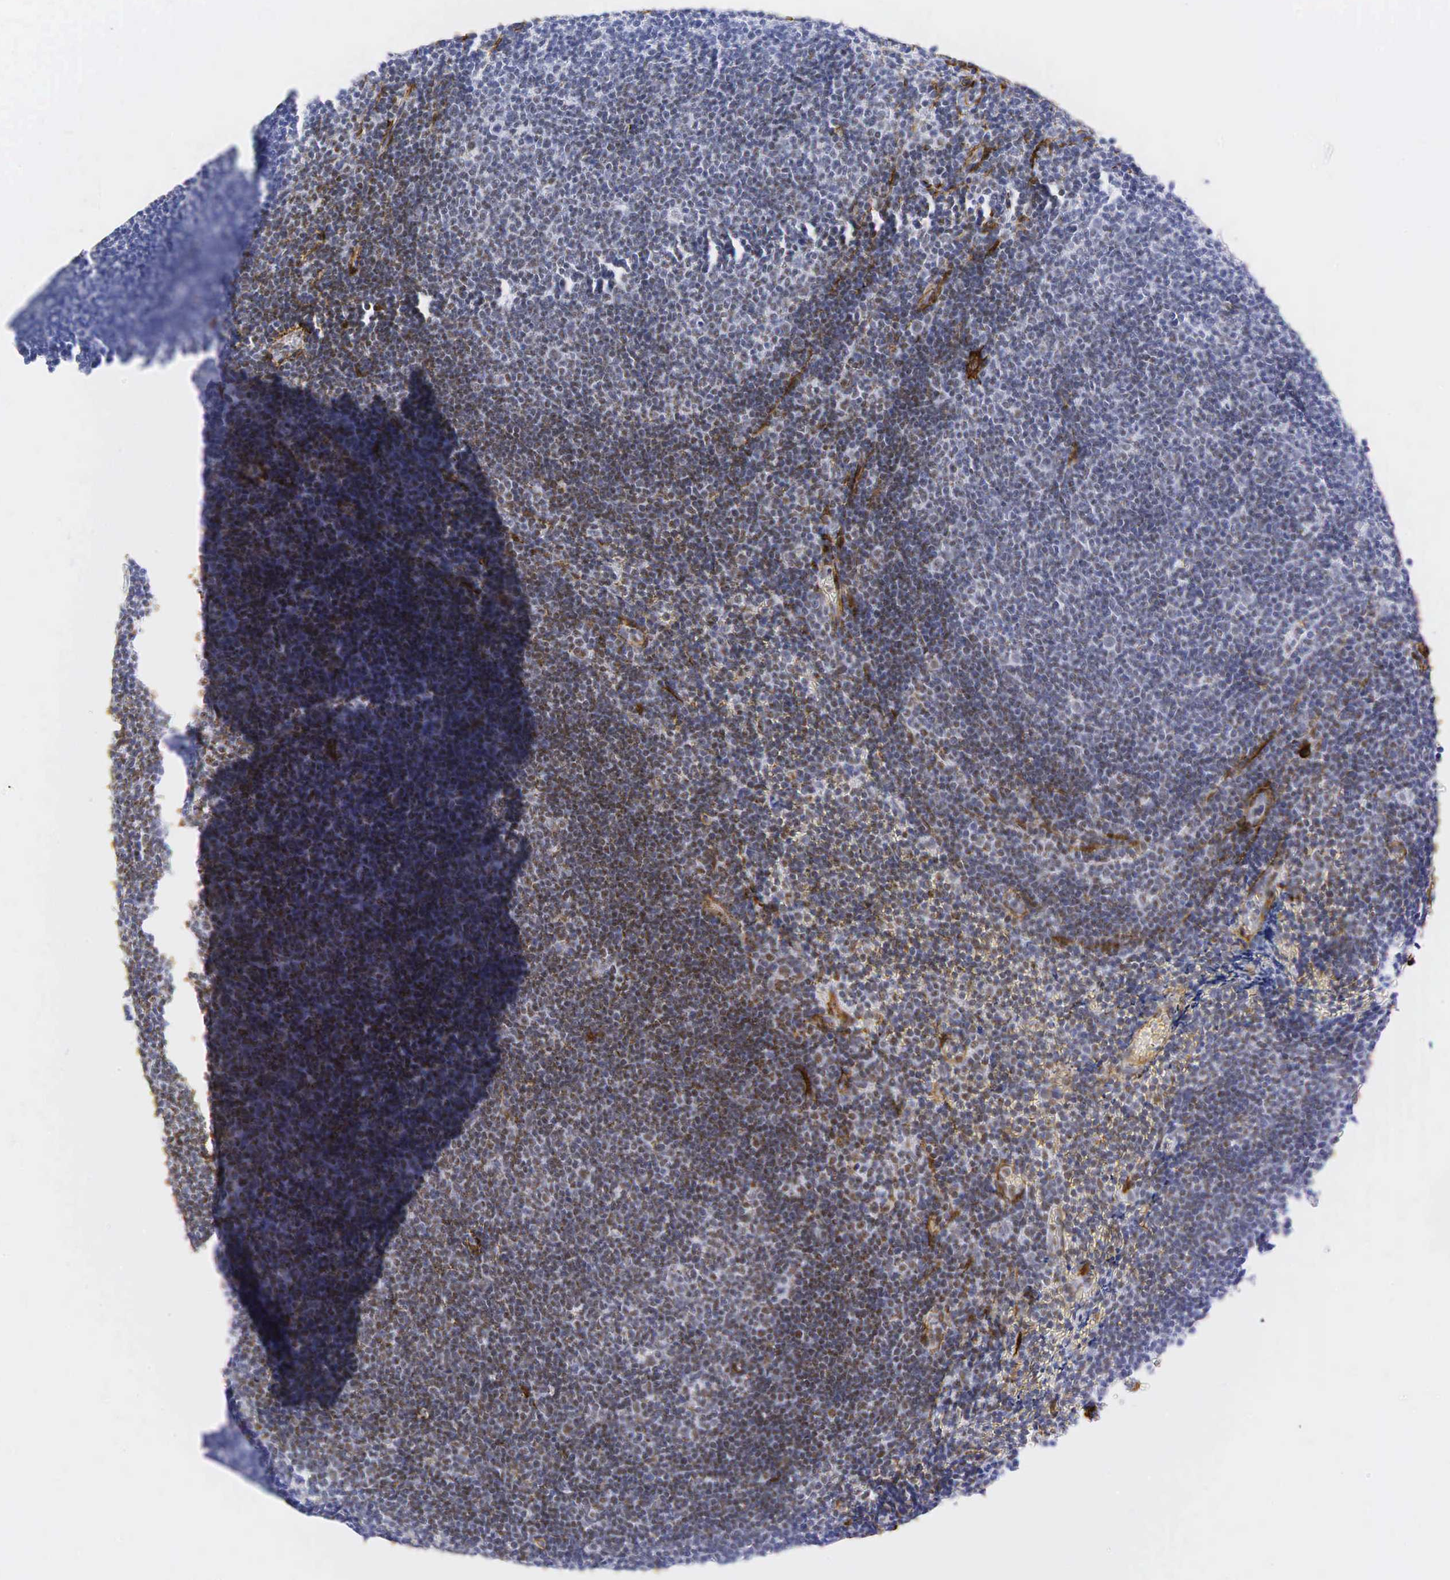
{"staining": {"intensity": "weak", "quantity": "25%-75%", "location": "nuclear"}, "tissue": "lymphoma", "cell_type": "Tumor cells", "image_type": "cancer", "snomed": [{"axis": "morphology", "description": "Malignant lymphoma, non-Hodgkin's type, Low grade"}, {"axis": "topography", "description": "Lymph node"}], "caption": "Protein expression analysis of lymphoma exhibits weak nuclear positivity in approximately 25%-75% of tumor cells.", "gene": "ACTA2", "patient": {"sex": "male", "age": 49}}